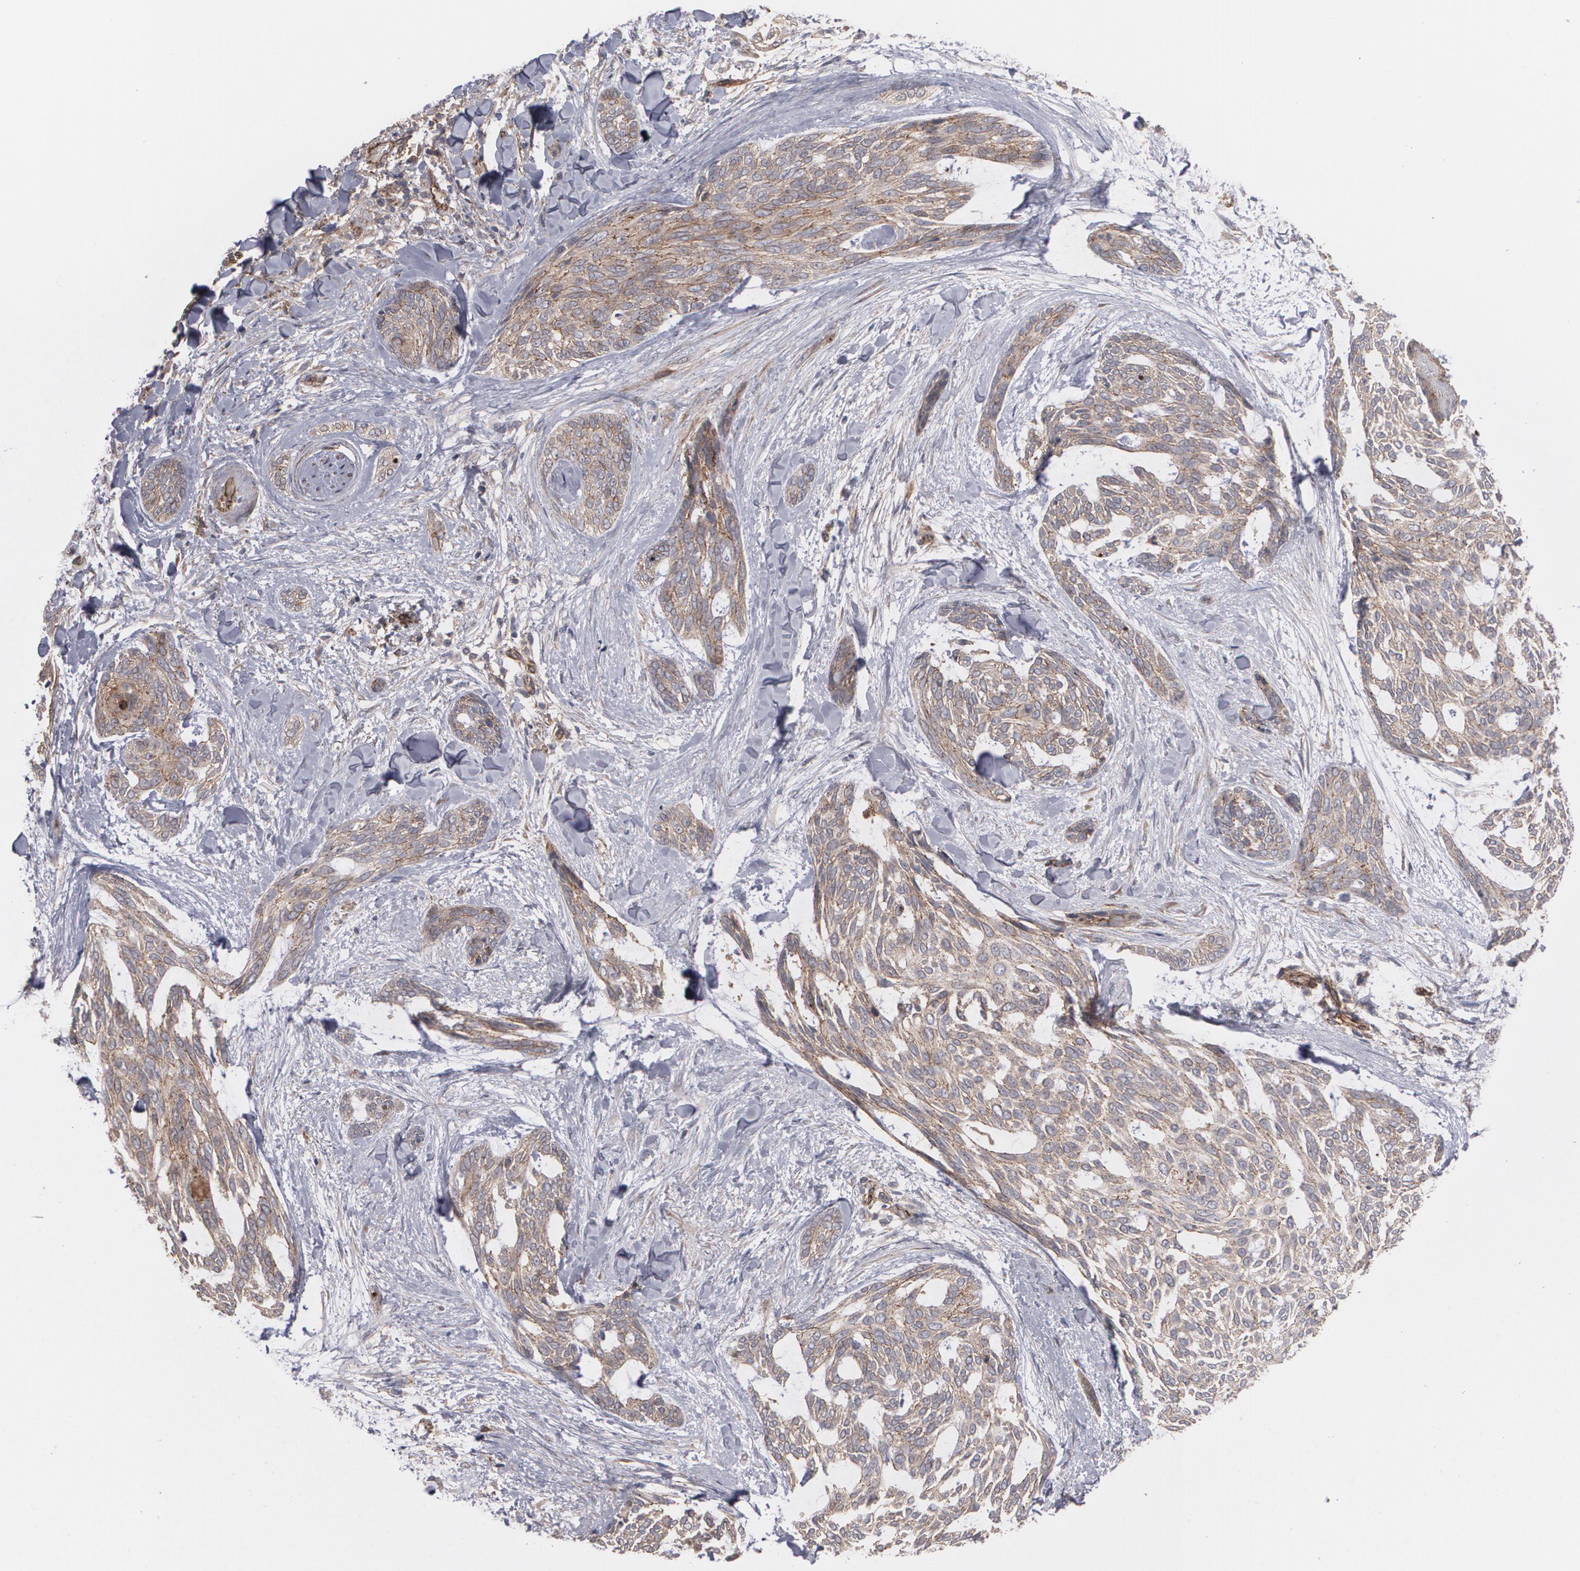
{"staining": {"intensity": "moderate", "quantity": ">75%", "location": "cytoplasmic/membranous"}, "tissue": "skin cancer", "cell_type": "Tumor cells", "image_type": "cancer", "snomed": [{"axis": "morphology", "description": "Normal tissue, NOS"}, {"axis": "morphology", "description": "Basal cell carcinoma"}, {"axis": "topography", "description": "Skin"}], "caption": "High-magnification brightfield microscopy of skin cancer stained with DAB (3,3'-diaminobenzidine) (brown) and counterstained with hematoxylin (blue). tumor cells exhibit moderate cytoplasmic/membranous positivity is appreciated in about>75% of cells.", "gene": "TJP1", "patient": {"sex": "female", "age": 71}}